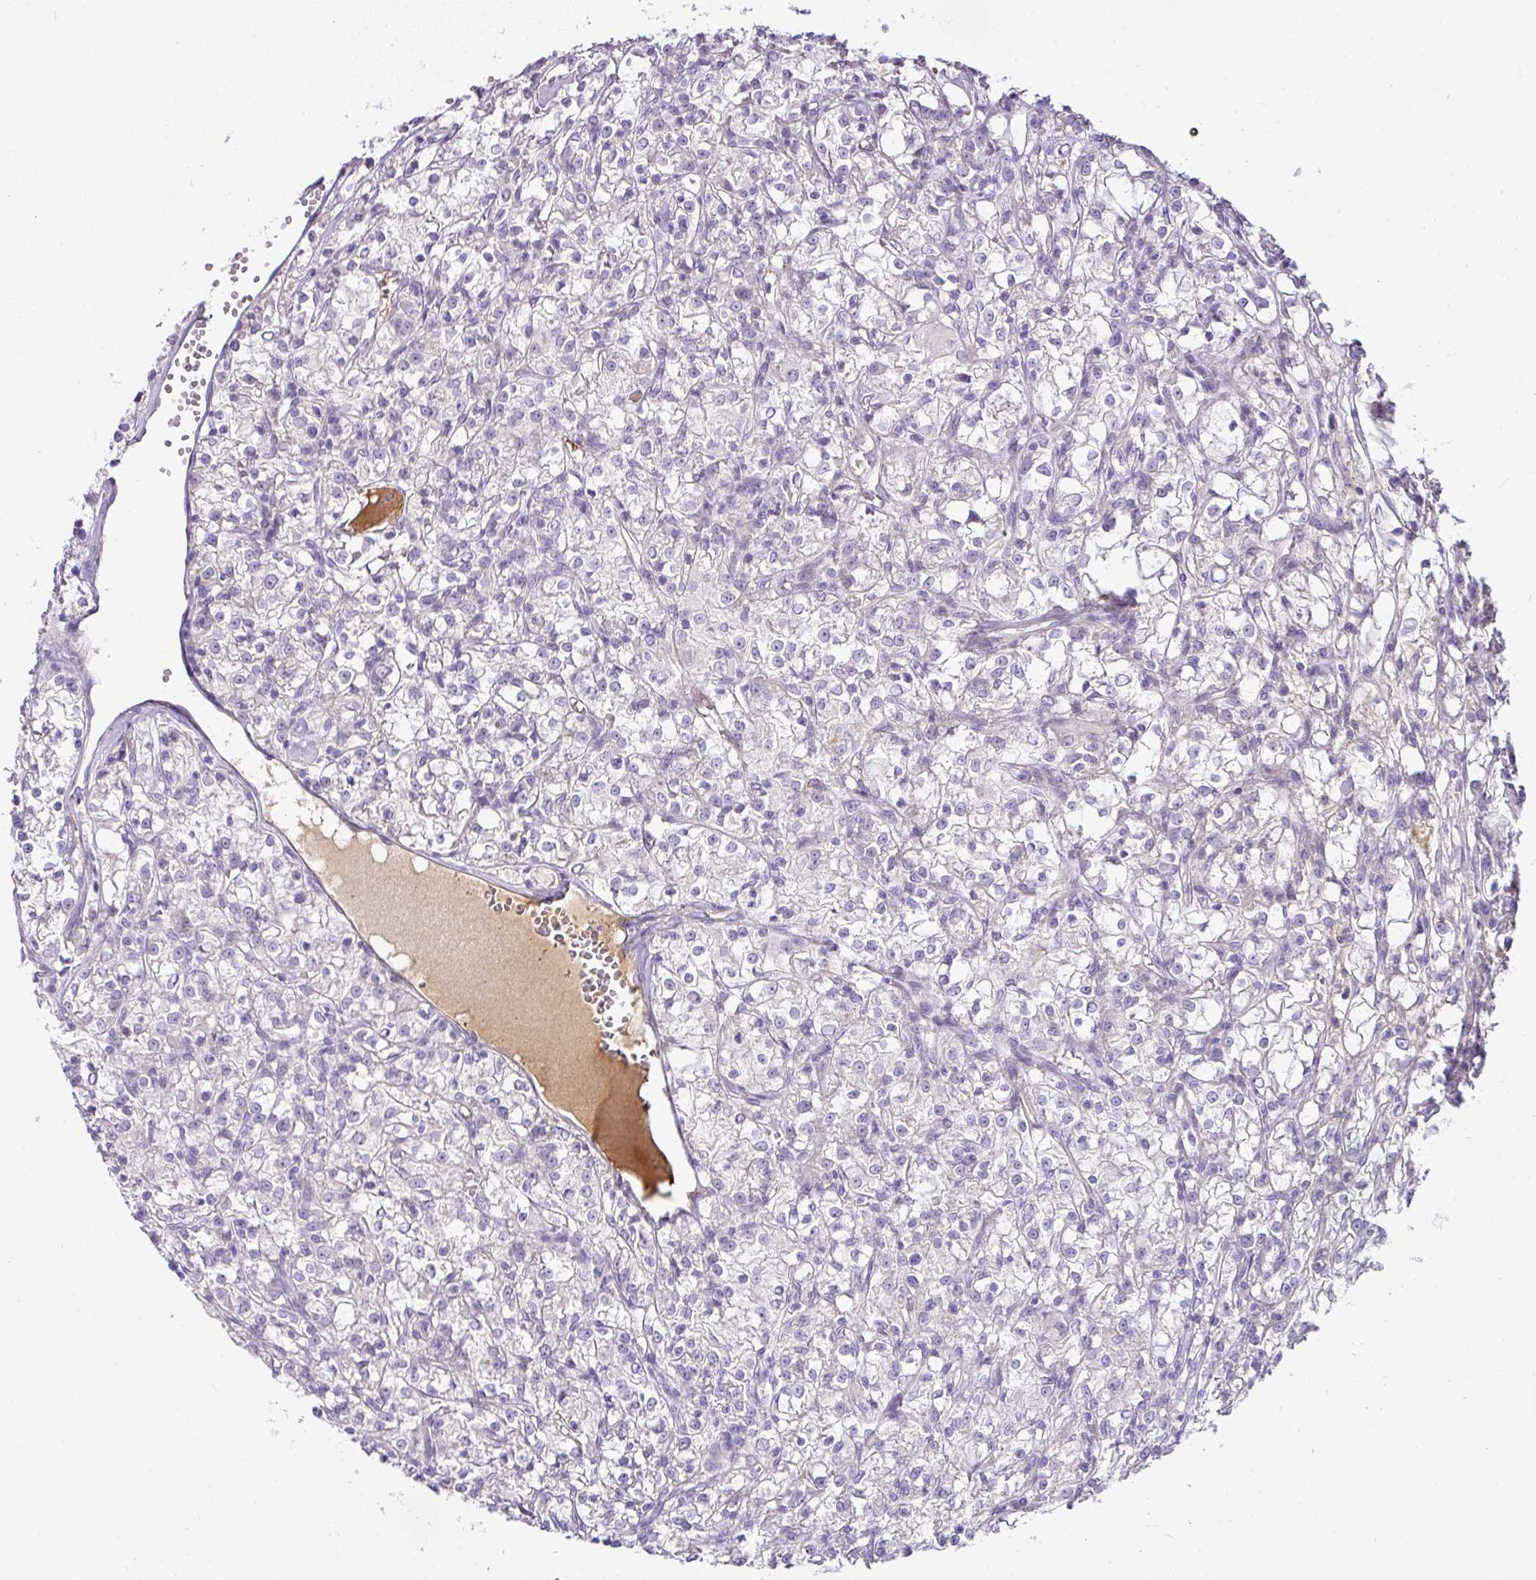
{"staining": {"intensity": "negative", "quantity": "none", "location": "none"}, "tissue": "renal cancer", "cell_type": "Tumor cells", "image_type": "cancer", "snomed": [{"axis": "morphology", "description": "Adenocarcinoma, NOS"}, {"axis": "topography", "description": "Kidney"}], "caption": "IHC image of human renal cancer (adenocarcinoma) stained for a protein (brown), which shows no positivity in tumor cells. Brightfield microscopy of IHC stained with DAB (3,3'-diaminobenzidine) (brown) and hematoxylin (blue), captured at high magnification.", "gene": "FGF17", "patient": {"sex": "female", "age": 59}}